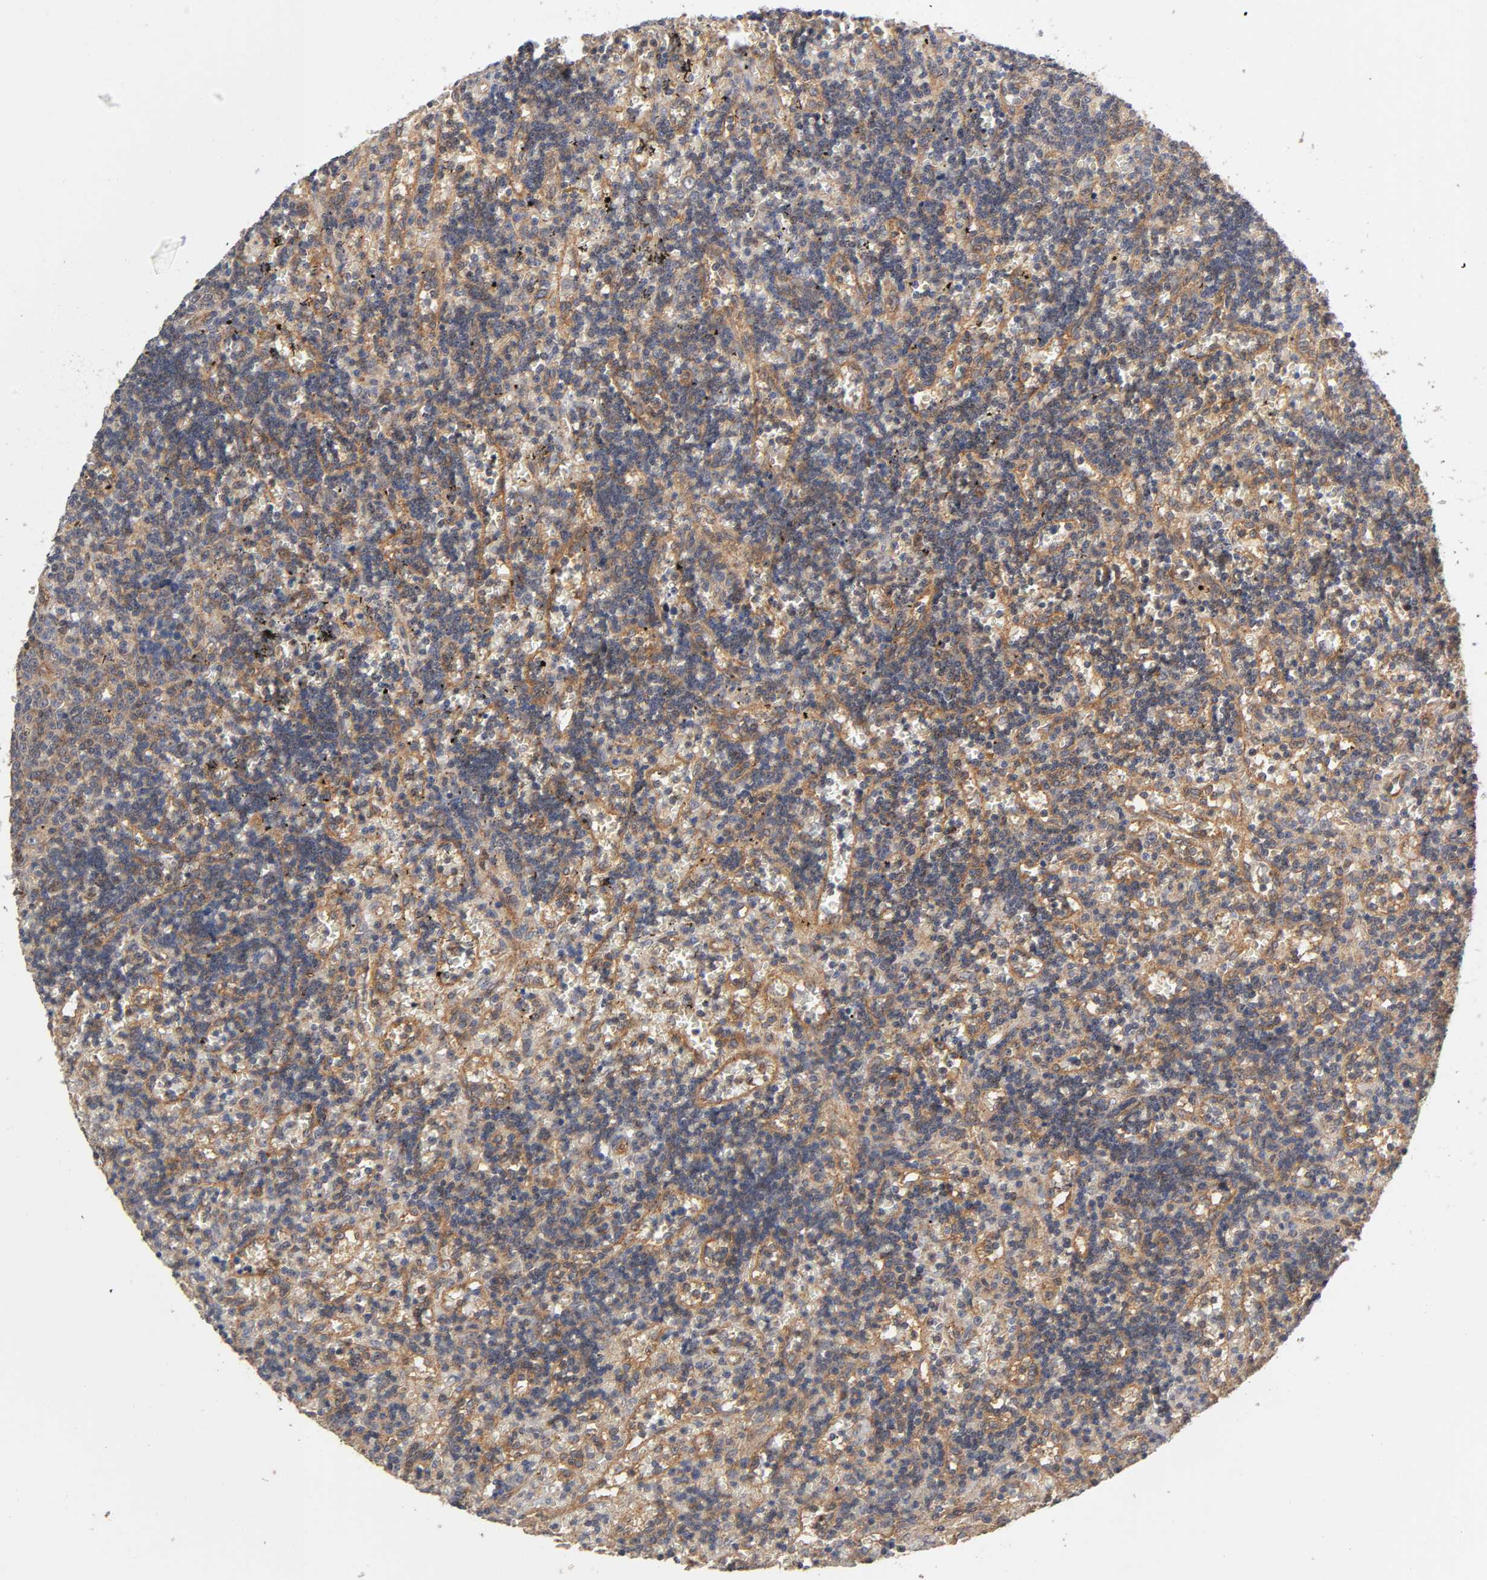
{"staining": {"intensity": "weak", "quantity": "<25%", "location": "cytoplasmic/membranous"}, "tissue": "lymphoma", "cell_type": "Tumor cells", "image_type": "cancer", "snomed": [{"axis": "morphology", "description": "Malignant lymphoma, non-Hodgkin's type, Low grade"}, {"axis": "topography", "description": "Spleen"}], "caption": "Immunohistochemistry of human malignant lymphoma, non-Hodgkin's type (low-grade) exhibits no expression in tumor cells. The staining is performed using DAB brown chromogen with nuclei counter-stained in using hematoxylin.", "gene": "PAFAH1B1", "patient": {"sex": "male", "age": 60}}